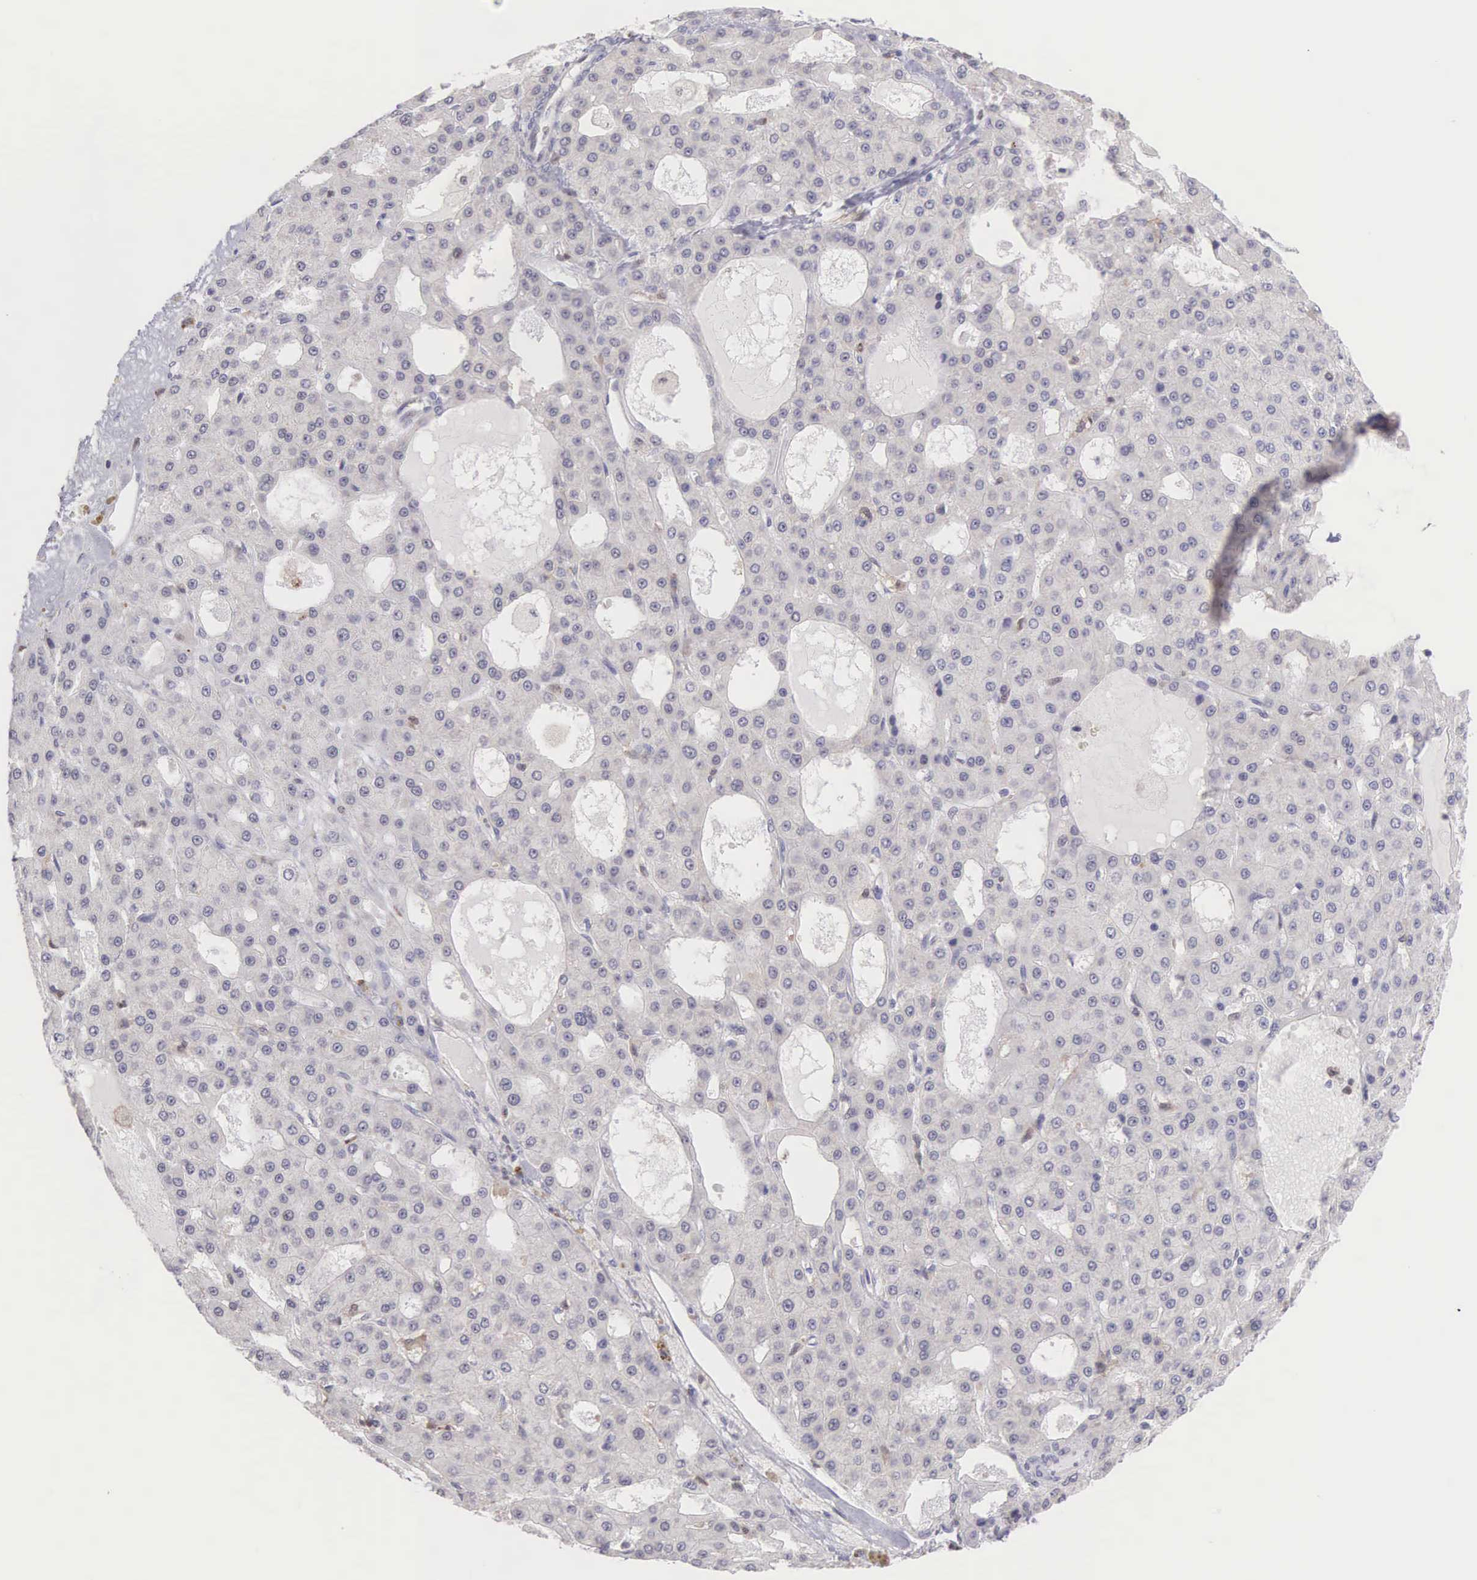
{"staining": {"intensity": "negative", "quantity": "none", "location": "none"}, "tissue": "liver cancer", "cell_type": "Tumor cells", "image_type": "cancer", "snomed": [{"axis": "morphology", "description": "Carcinoma, Hepatocellular, NOS"}, {"axis": "topography", "description": "Liver"}], "caption": "Micrograph shows no protein expression in tumor cells of hepatocellular carcinoma (liver) tissue. (Stains: DAB immunohistochemistry (IHC) with hematoxylin counter stain, Microscopy: brightfield microscopy at high magnification).", "gene": "GRK3", "patient": {"sex": "male", "age": 47}}